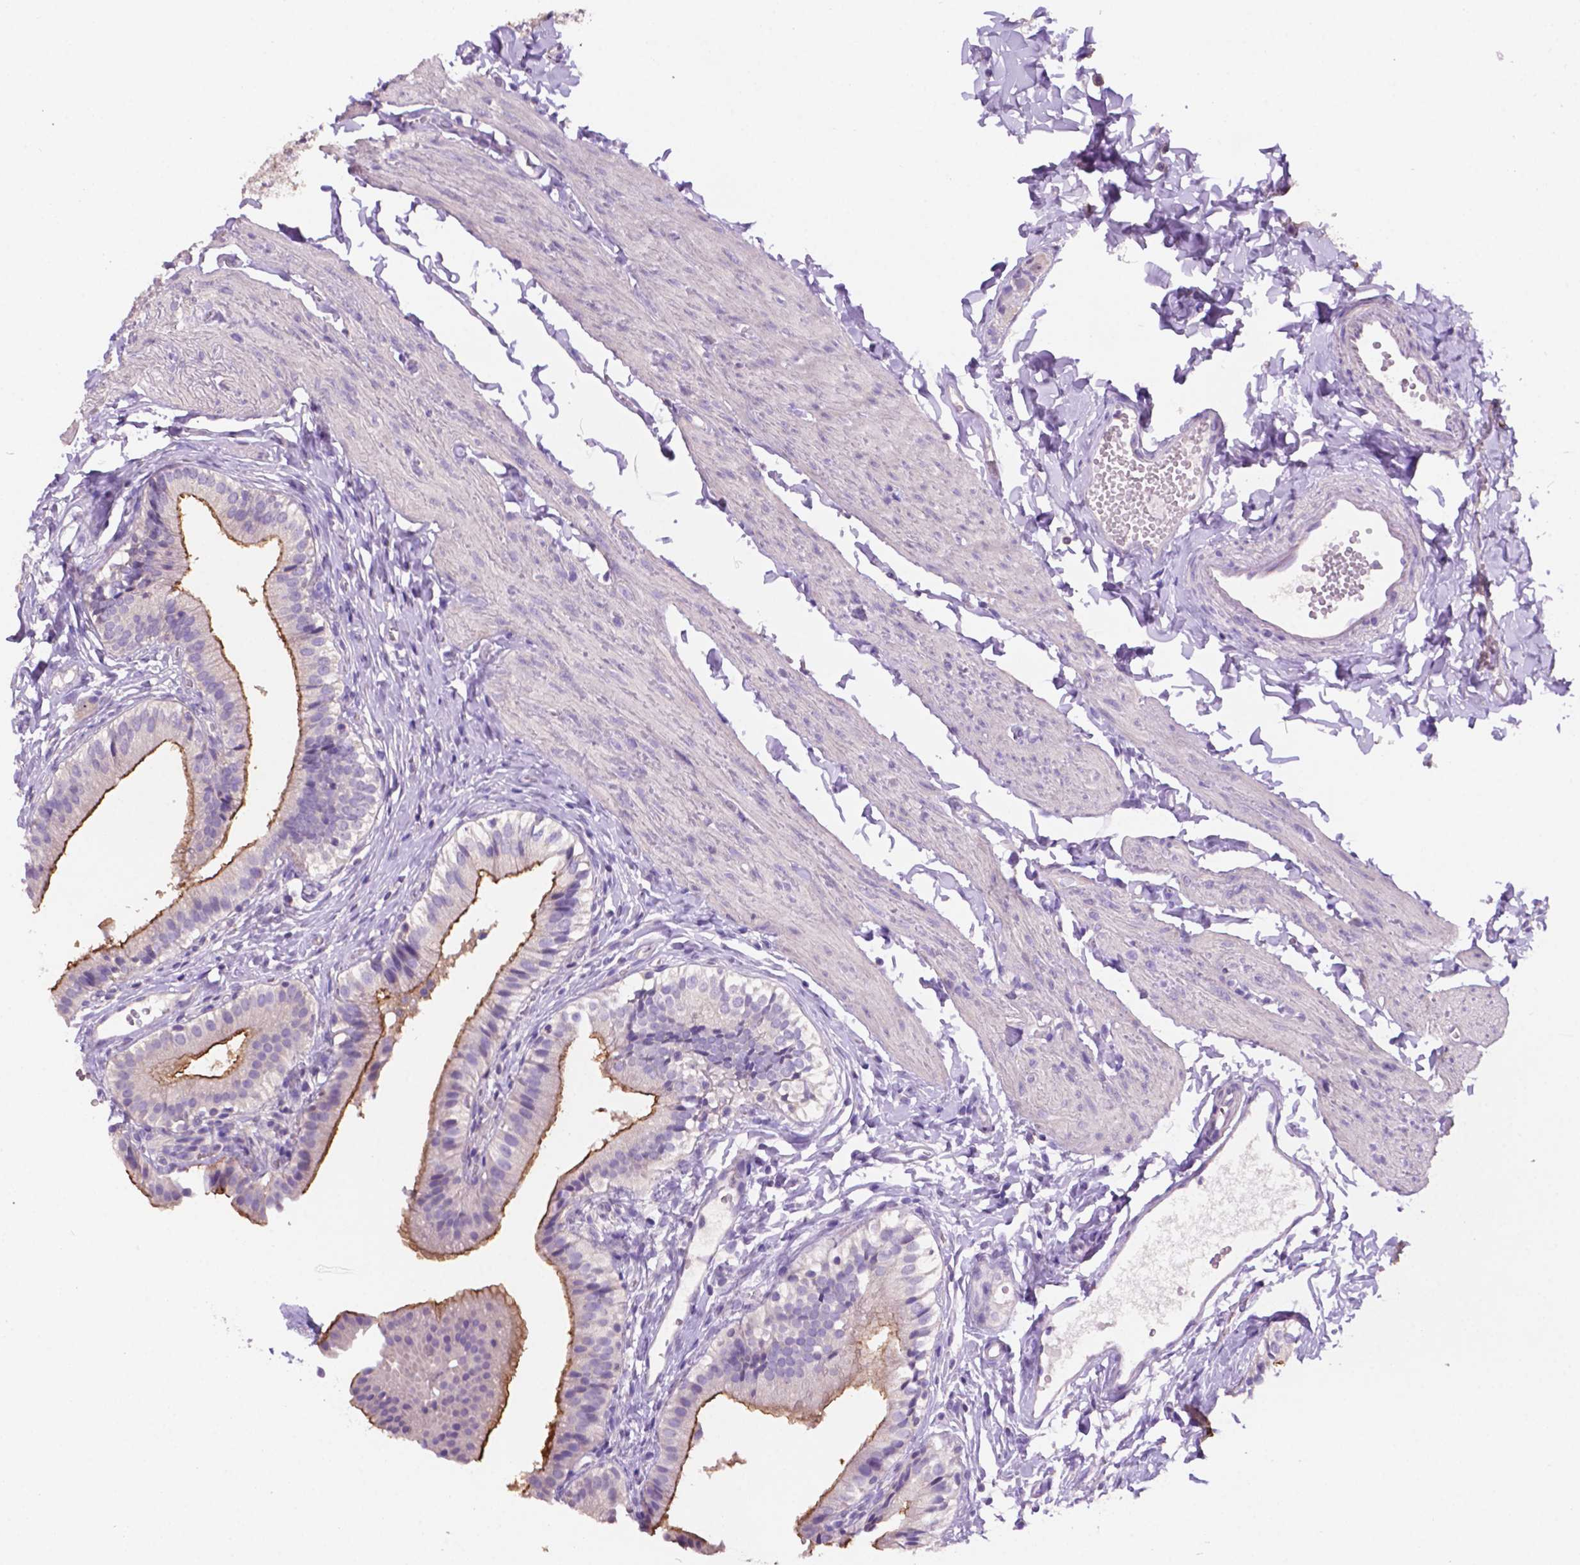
{"staining": {"intensity": "moderate", "quantity": "<25%", "location": "cytoplasmic/membranous"}, "tissue": "gallbladder", "cell_type": "Glandular cells", "image_type": "normal", "snomed": [{"axis": "morphology", "description": "Normal tissue, NOS"}, {"axis": "topography", "description": "Gallbladder"}], "caption": "Protein expression by IHC shows moderate cytoplasmic/membranous positivity in approximately <25% of glandular cells in unremarkable gallbladder.", "gene": "PRPS2", "patient": {"sex": "female", "age": 47}}